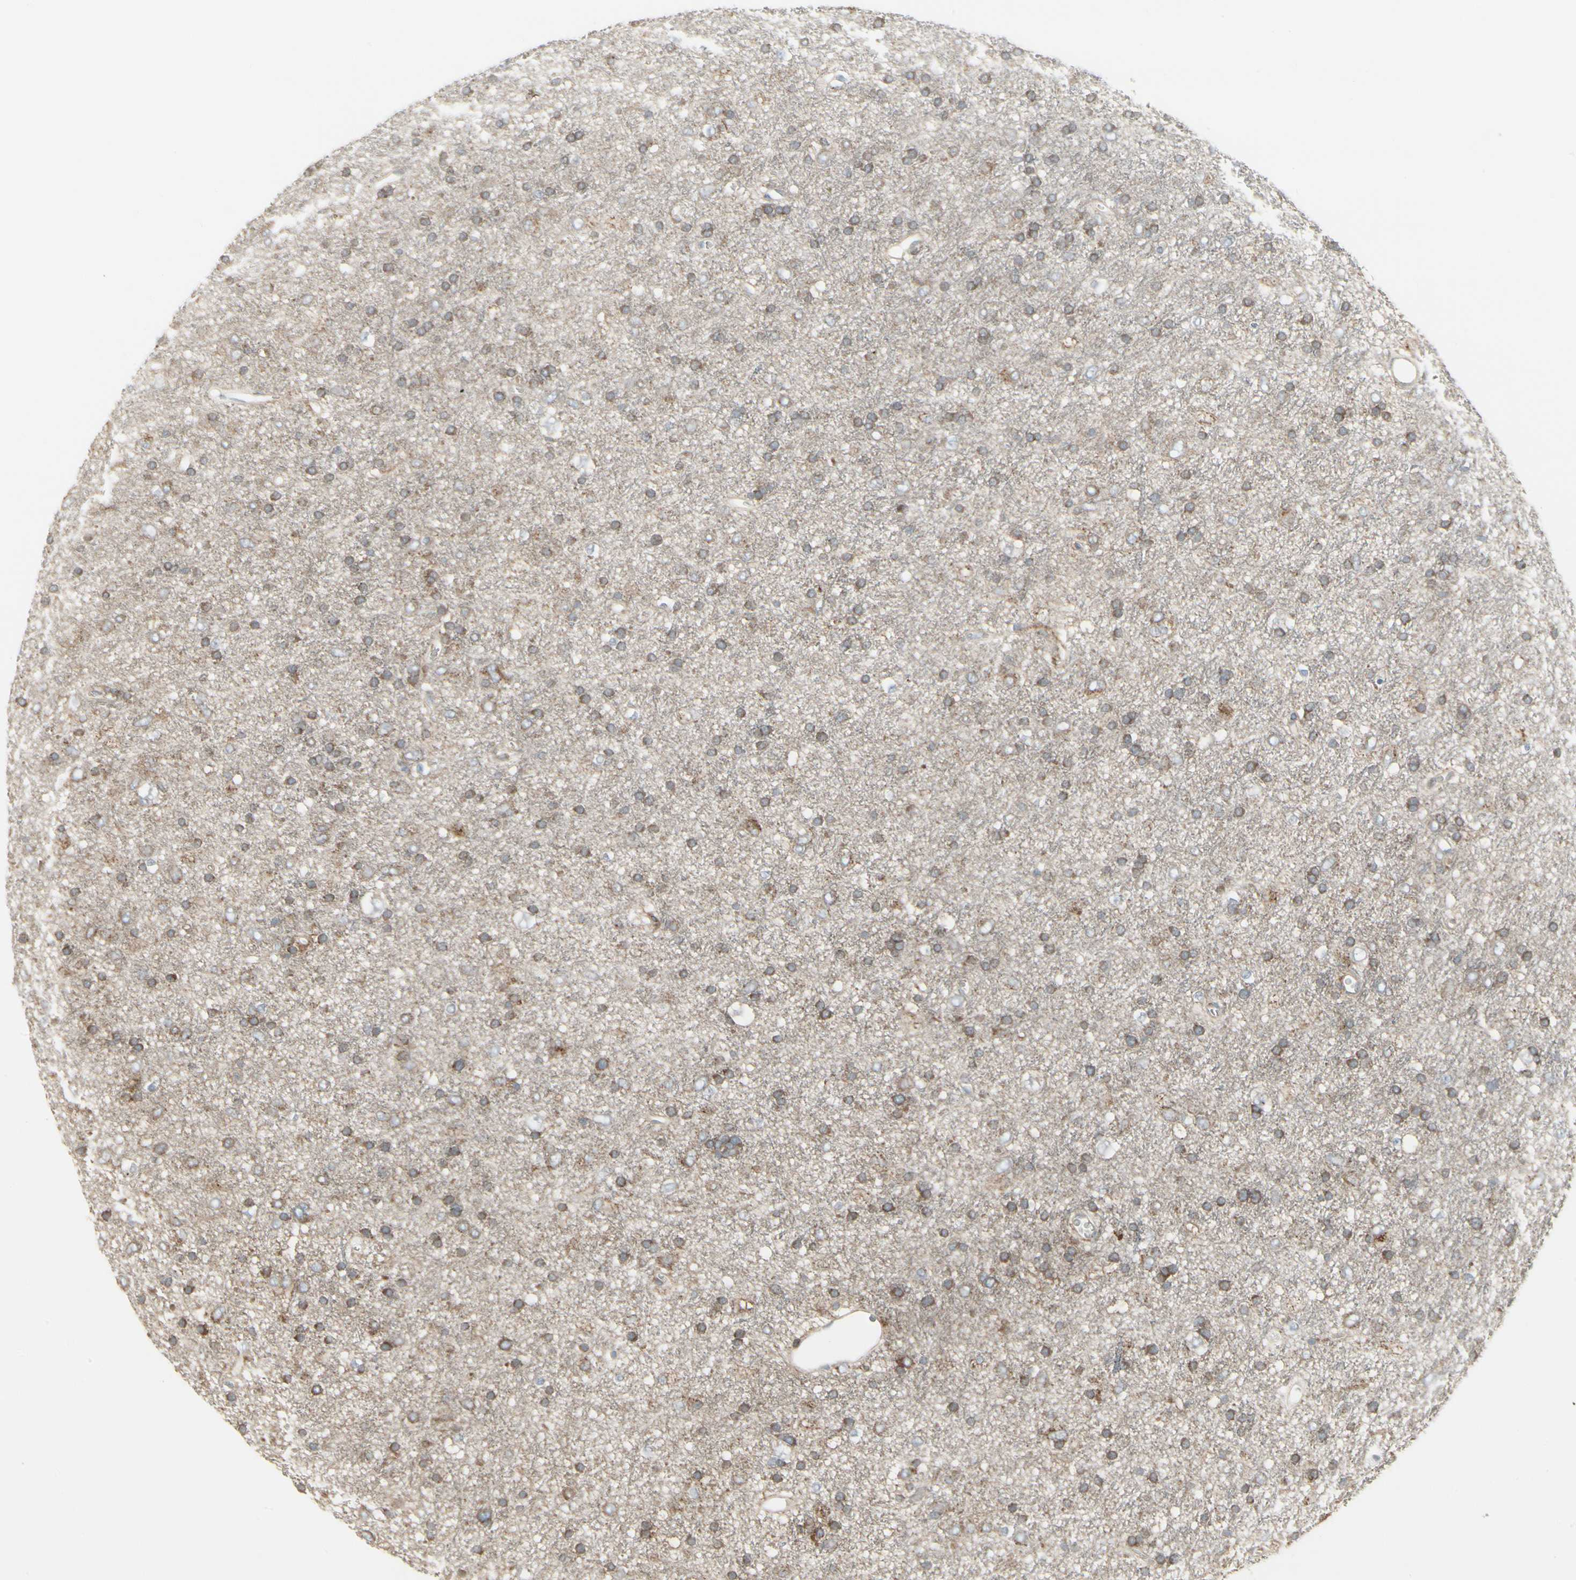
{"staining": {"intensity": "moderate", "quantity": ">75%", "location": "cytoplasmic/membranous"}, "tissue": "glioma", "cell_type": "Tumor cells", "image_type": "cancer", "snomed": [{"axis": "morphology", "description": "Glioma, malignant, Low grade"}, {"axis": "topography", "description": "Brain"}], "caption": "The immunohistochemical stain labels moderate cytoplasmic/membranous positivity in tumor cells of glioma tissue. (DAB (3,3'-diaminobenzidine) IHC, brown staining for protein, blue staining for nuclei).", "gene": "EPS15", "patient": {"sex": "male", "age": 77}}